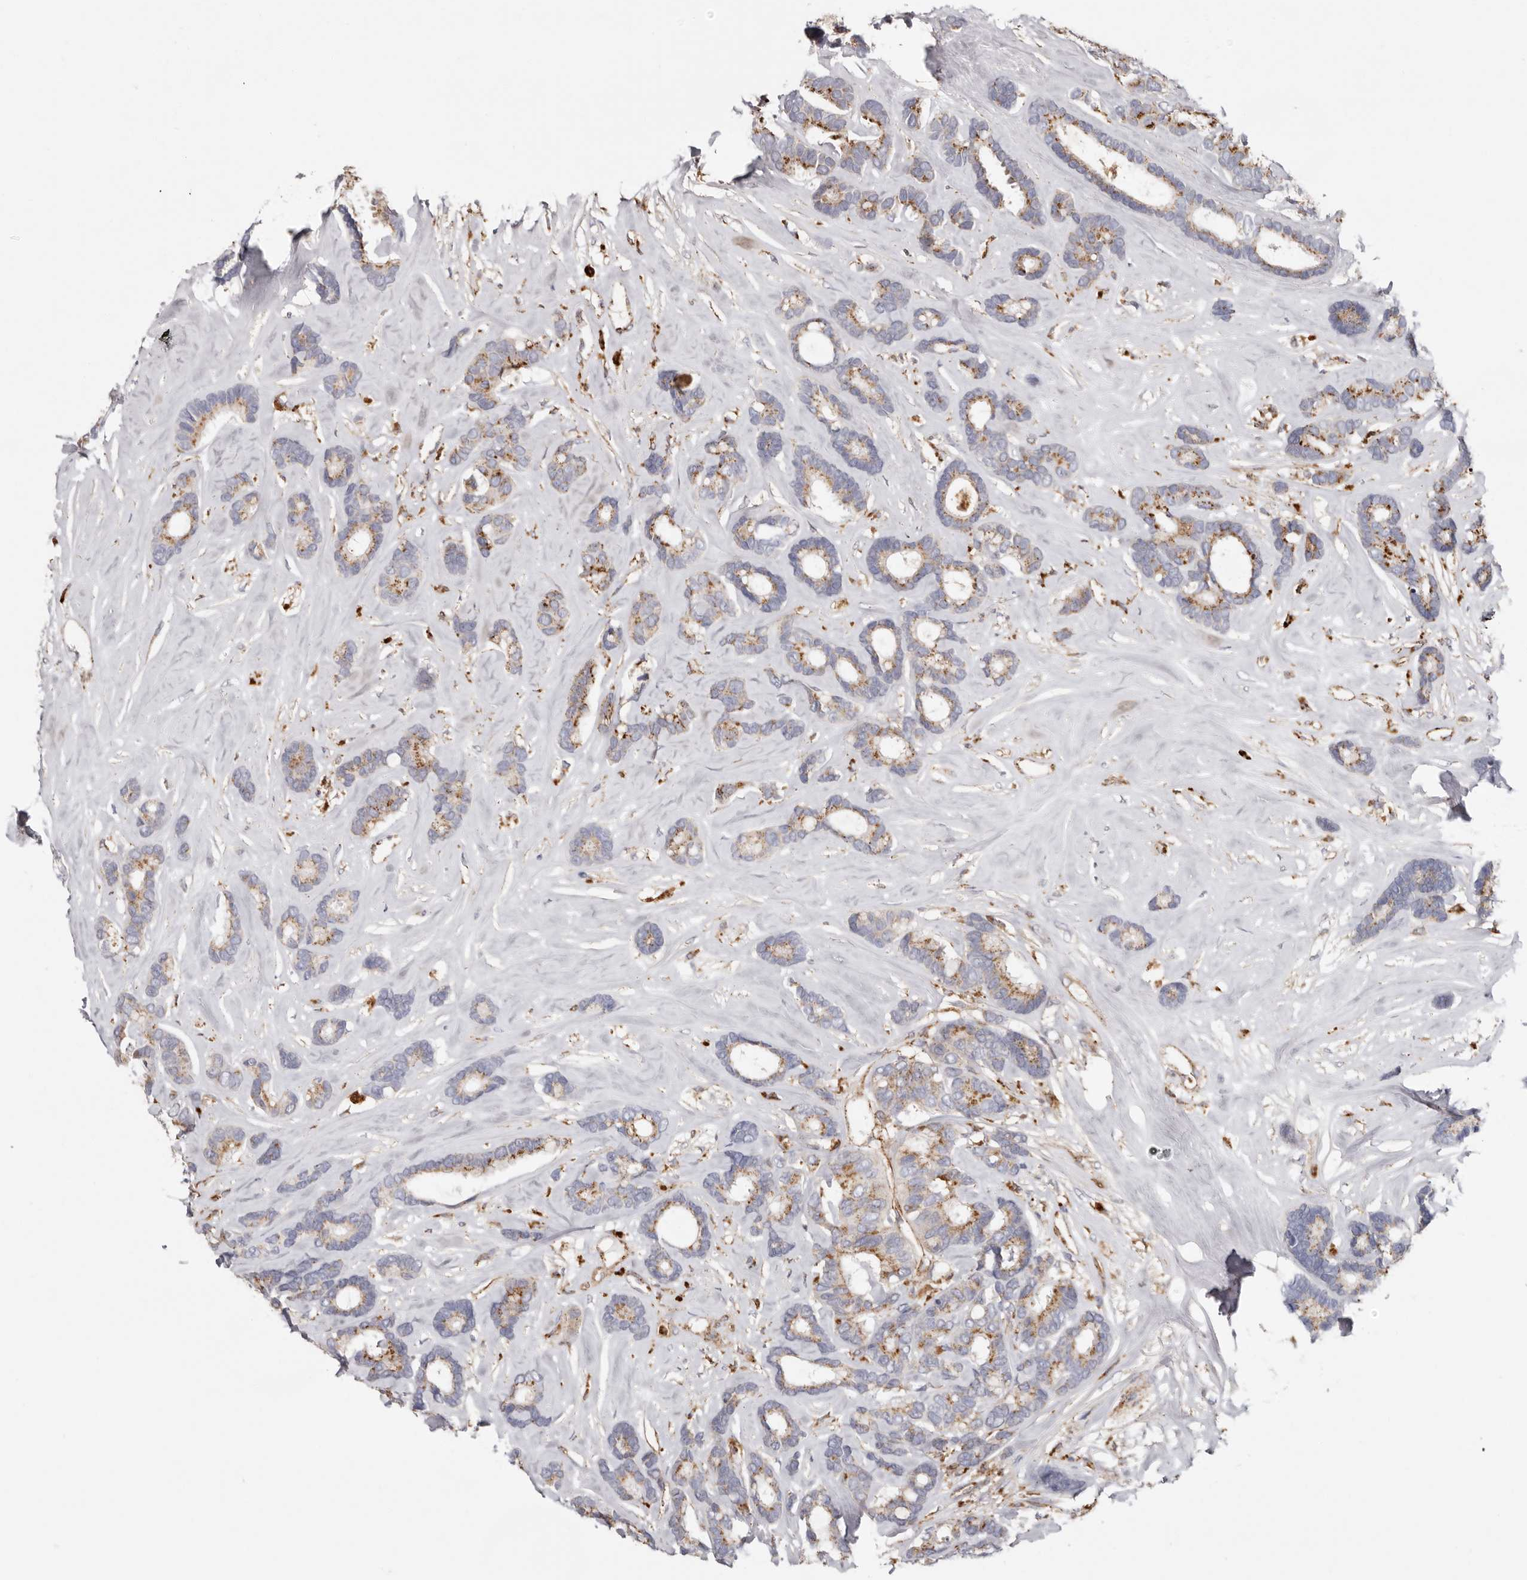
{"staining": {"intensity": "moderate", "quantity": "25%-75%", "location": "cytoplasmic/membranous"}, "tissue": "breast cancer", "cell_type": "Tumor cells", "image_type": "cancer", "snomed": [{"axis": "morphology", "description": "Duct carcinoma"}, {"axis": "topography", "description": "Breast"}], "caption": "A histopathology image of human breast invasive ductal carcinoma stained for a protein displays moderate cytoplasmic/membranous brown staining in tumor cells.", "gene": "GRN", "patient": {"sex": "female", "age": 87}}